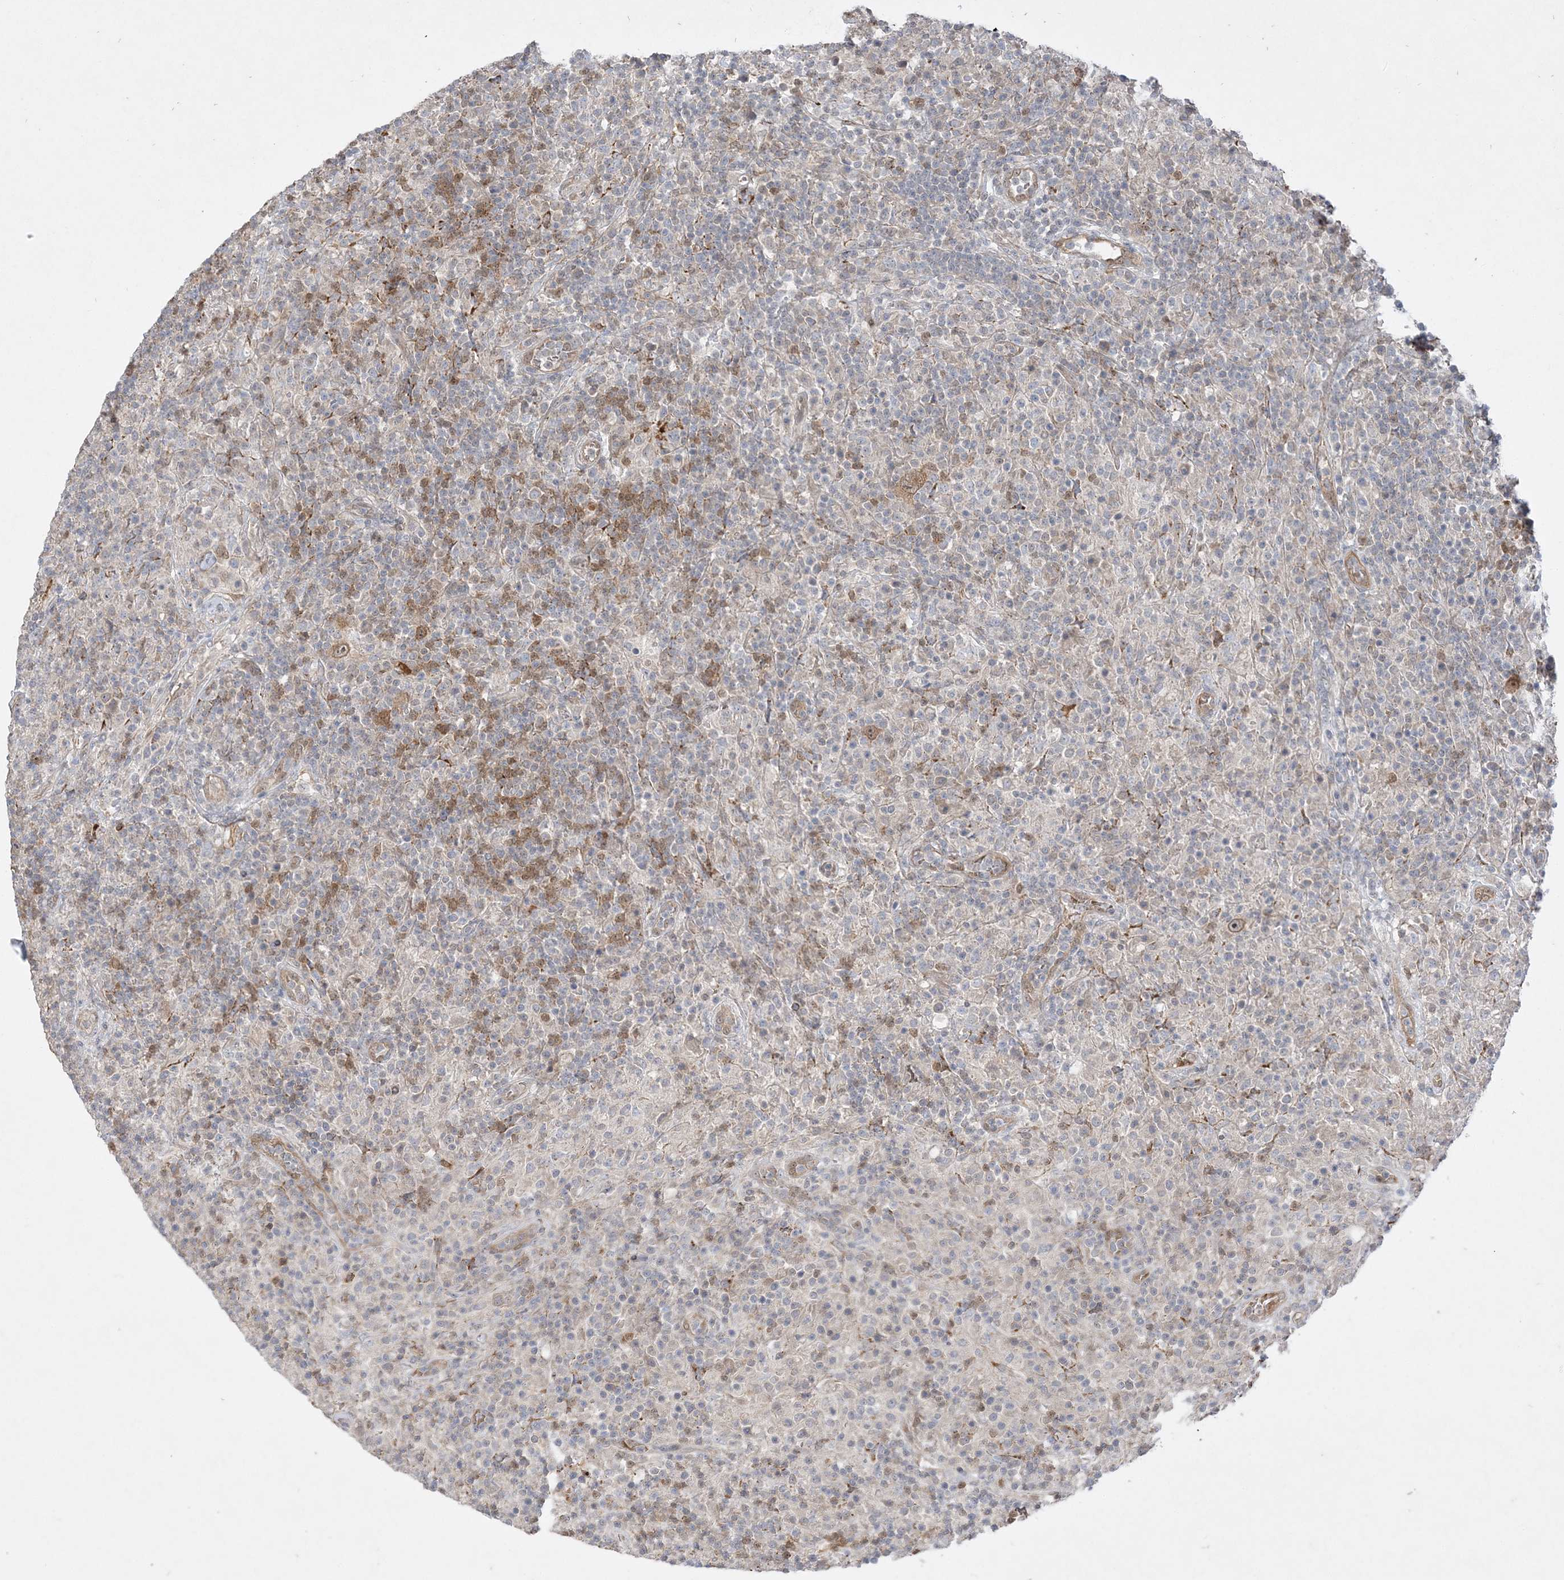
{"staining": {"intensity": "moderate", "quantity": ">75%", "location": "cytoplasmic/membranous"}, "tissue": "lymphoma", "cell_type": "Tumor cells", "image_type": "cancer", "snomed": [{"axis": "morphology", "description": "Hodgkin's disease, NOS"}, {"axis": "topography", "description": "Lymph node"}], "caption": "The immunohistochemical stain highlights moderate cytoplasmic/membranous positivity in tumor cells of lymphoma tissue.", "gene": "INPP1", "patient": {"sex": "male", "age": 70}}